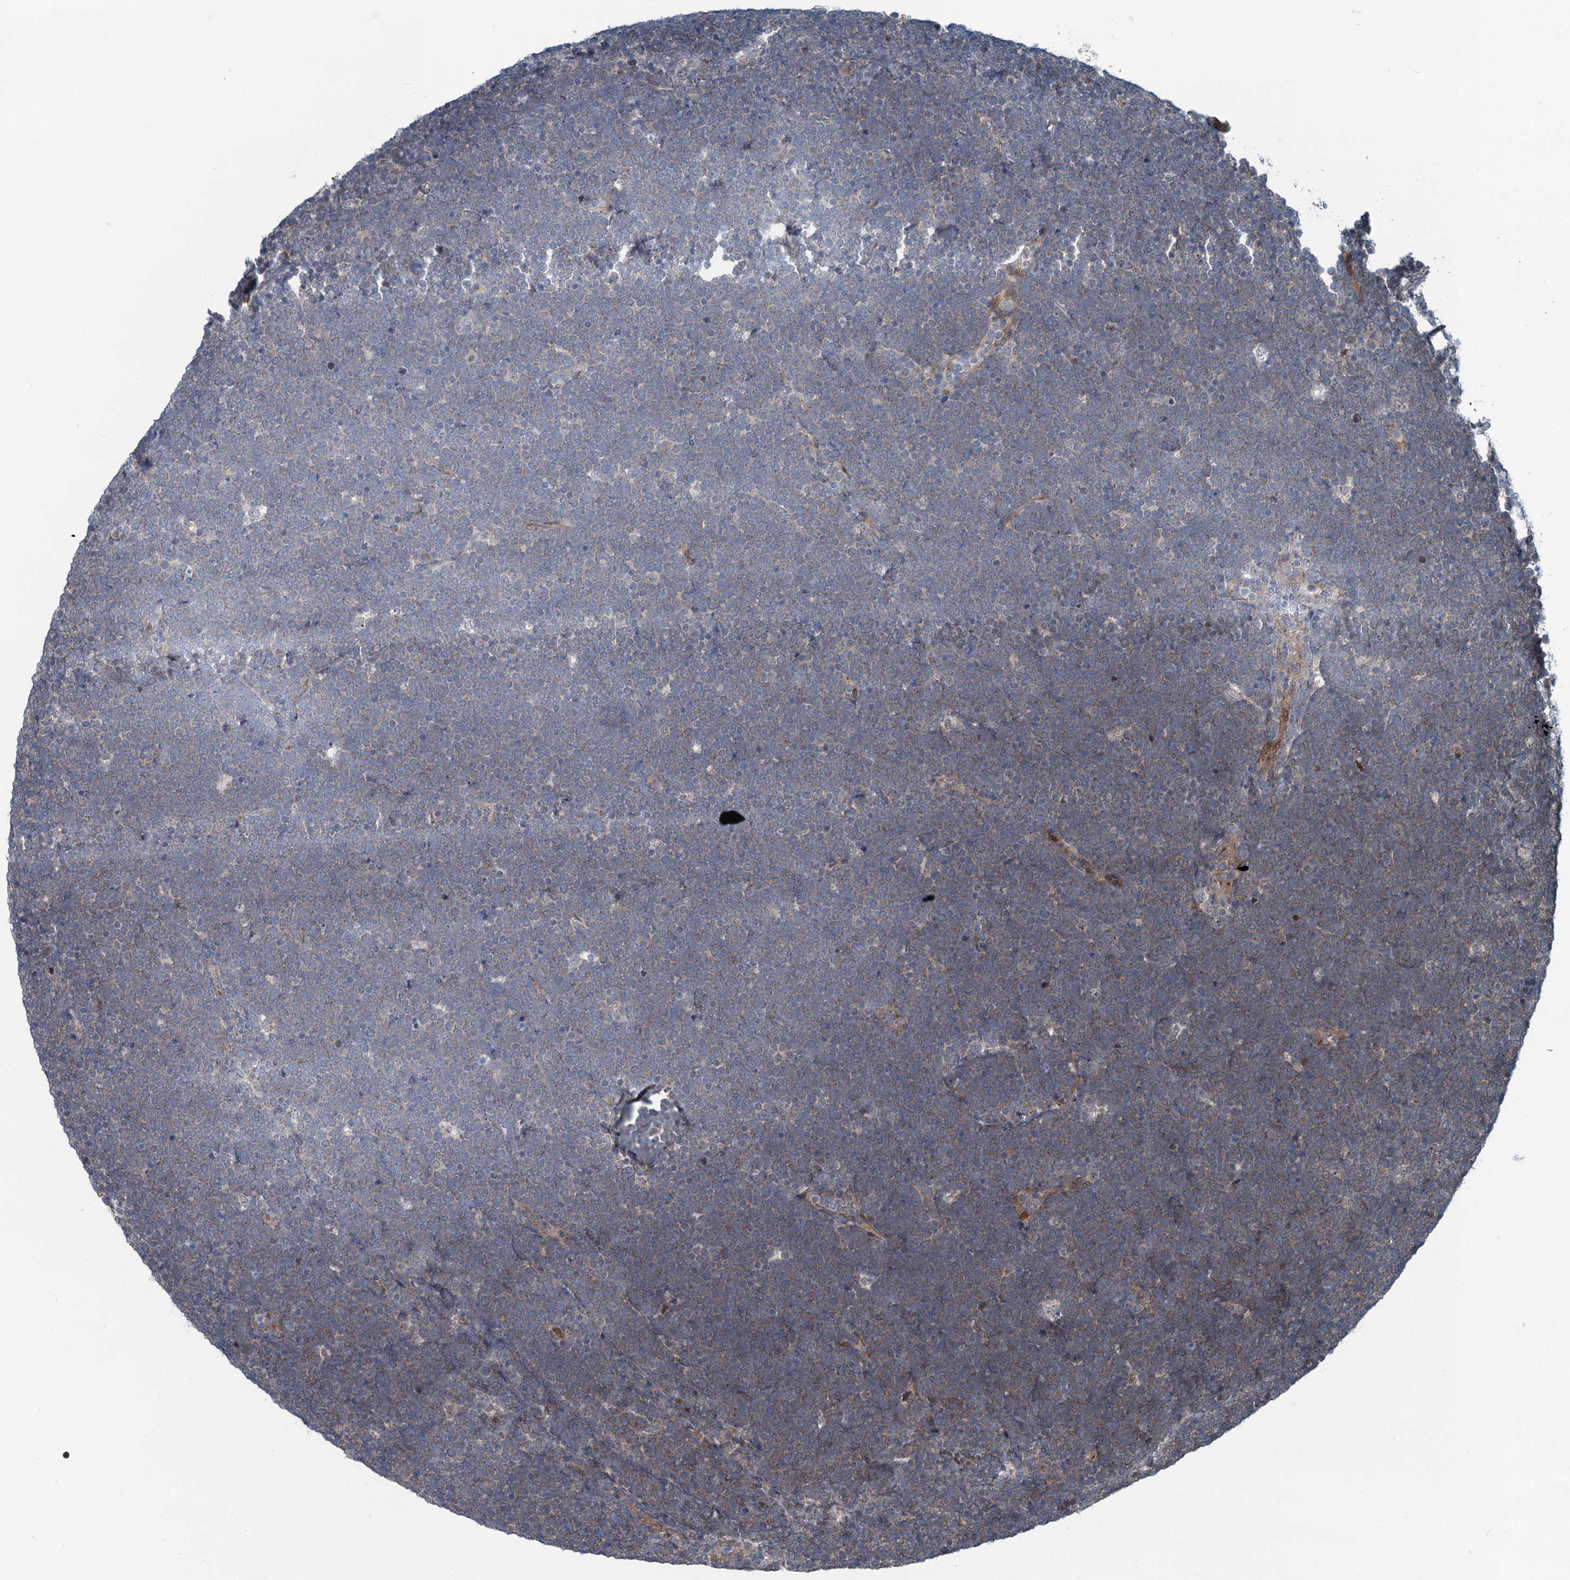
{"staining": {"intensity": "negative", "quantity": "none", "location": "none"}, "tissue": "lymphoma", "cell_type": "Tumor cells", "image_type": "cancer", "snomed": [{"axis": "morphology", "description": "Malignant lymphoma, non-Hodgkin's type, High grade"}, {"axis": "topography", "description": "Lymph node"}], "caption": "Tumor cells are negative for brown protein staining in malignant lymphoma, non-Hodgkin's type (high-grade).", "gene": "DYNC2I2", "patient": {"sex": "male", "age": 13}}